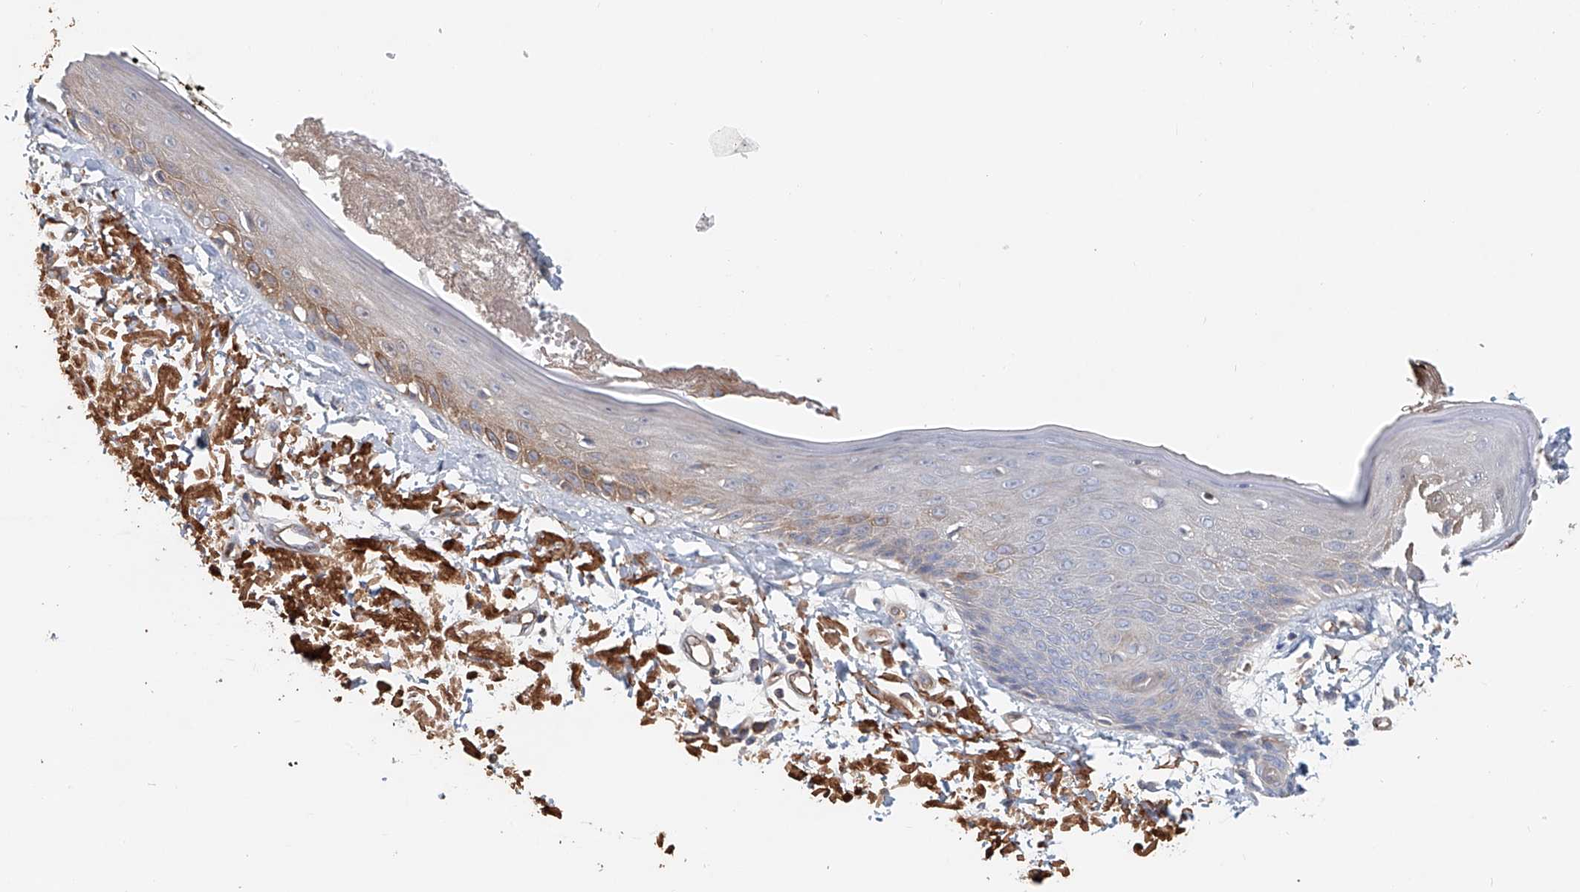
{"staining": {"intensity": "moderate", "quantity": ">75%", "location": "cytoplasmic/membranous"}, "tissue": "skin", "cell_type": "Fibroblasts", "image_type": "normal", "snomed": [{"axis": "morphology", "description": "Normal tissue, NOS"}, {"axis": "topography", "description": "Skin"}, {"axis": "topography", "description": "Skeletal muscle"}], "caption": "Brown immunohistochemical staining in normal human skin shows moderate cytoplasmic/membranous staining in approximately >75% of fibroblasts. Using DAB (brown) and hematoxylin (blue) stains, captured at high magnification using brightfield microscopy.", "gene": "FRYL", "patient": {"sex": "male", "age": 83}}